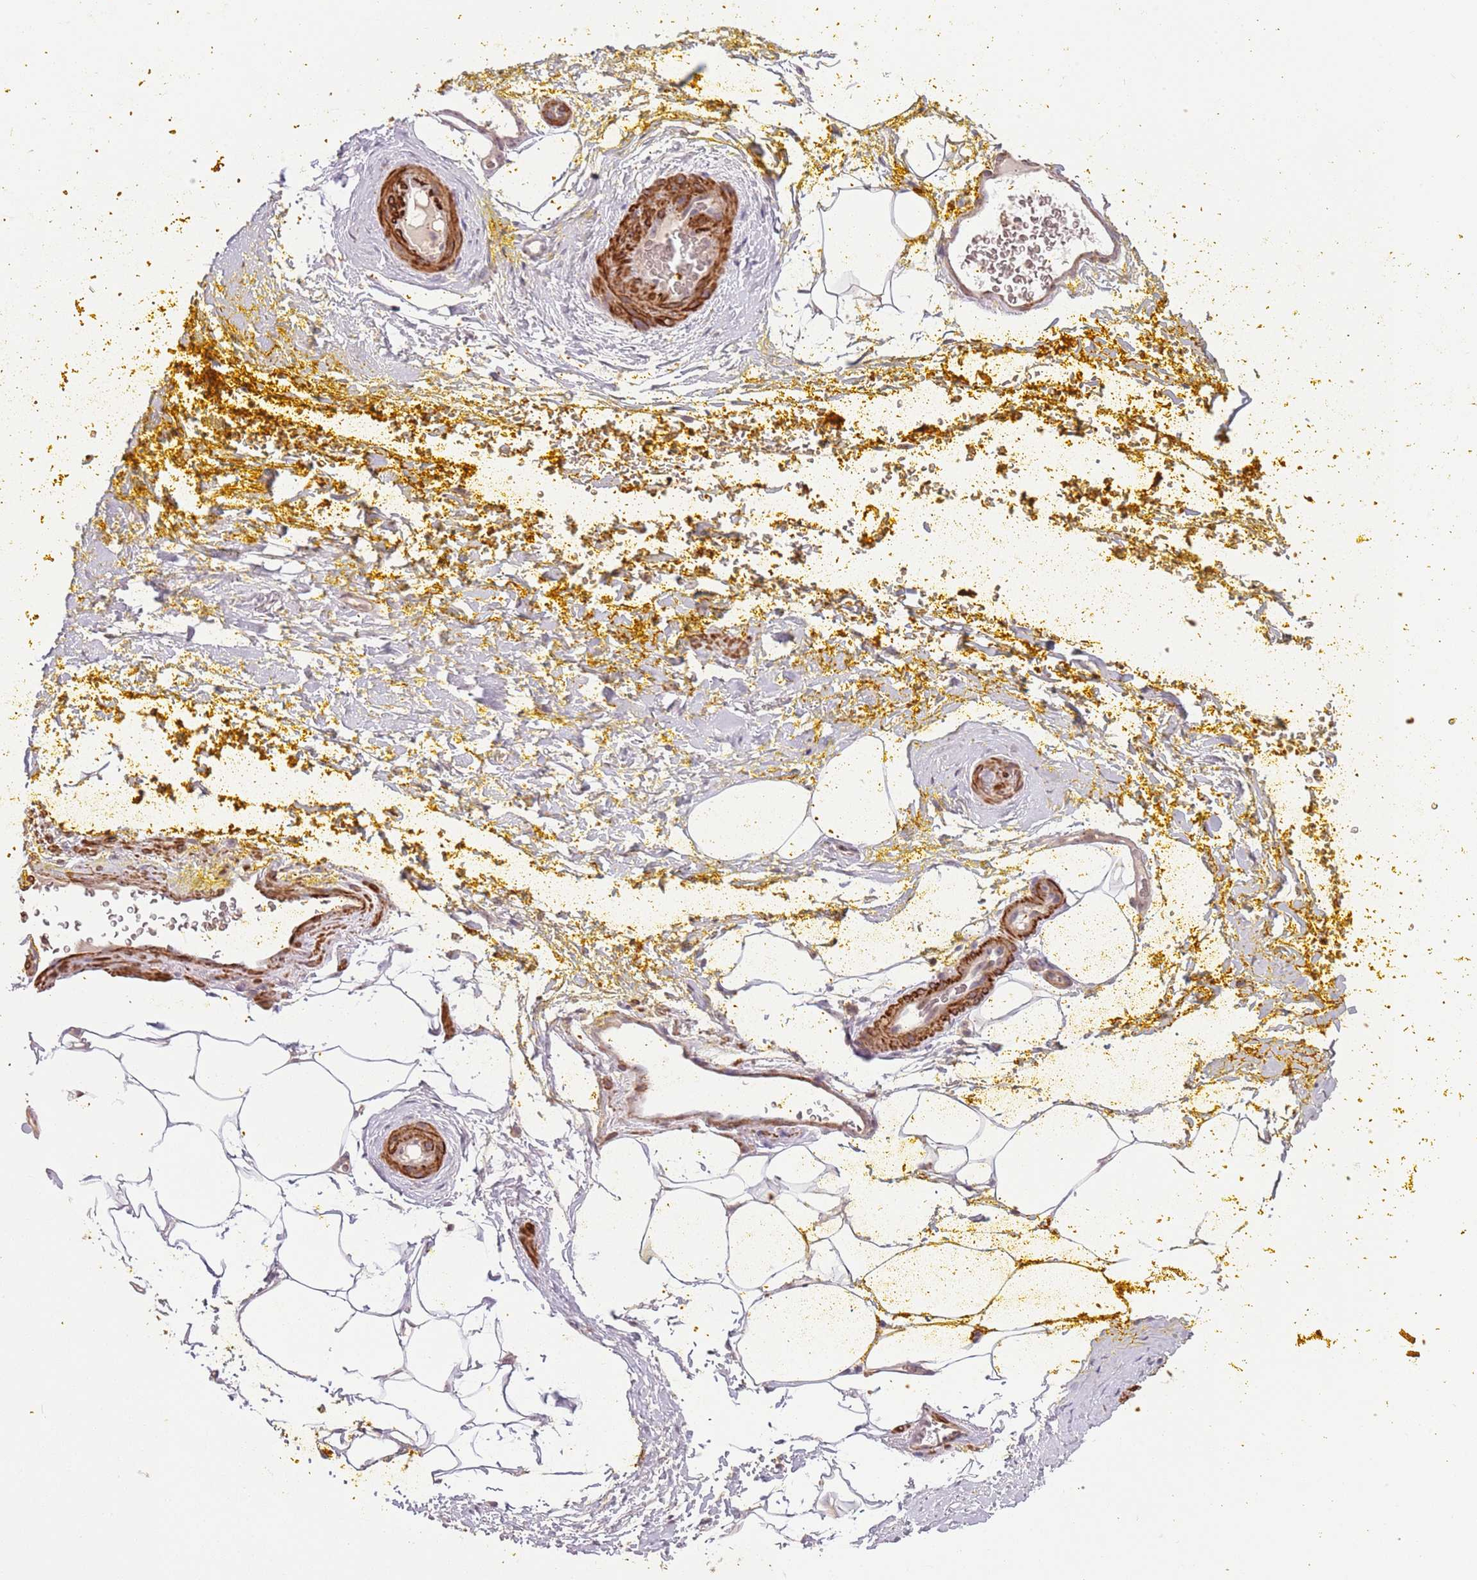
{"staining": {"intensity": "negative", "quantity": "none", "location": "none"}, "tissue": "adipose tissue", "cell_type": "Adipocytes", "image_type": "normal", "snomed": [{"axis": "morphology", "description": "Normal tissue, NOS"}, {"axis": "morphology", "description": "Adenocarcinoma, Low grade"}, {"axis": "topography", "description": "Prostate"}, {"axis": "topography", "description": "Peripheral nerve tissue"}], "caption": "An immunohistochemistry image of unremarkable adipose tissue is shown. There is no staining in adipocytes of adipose tissue. (DAB IHC with hematoxylin counter stain).", "gene": "ADTRP", "patient": {"sex": "male", "age": 63}}